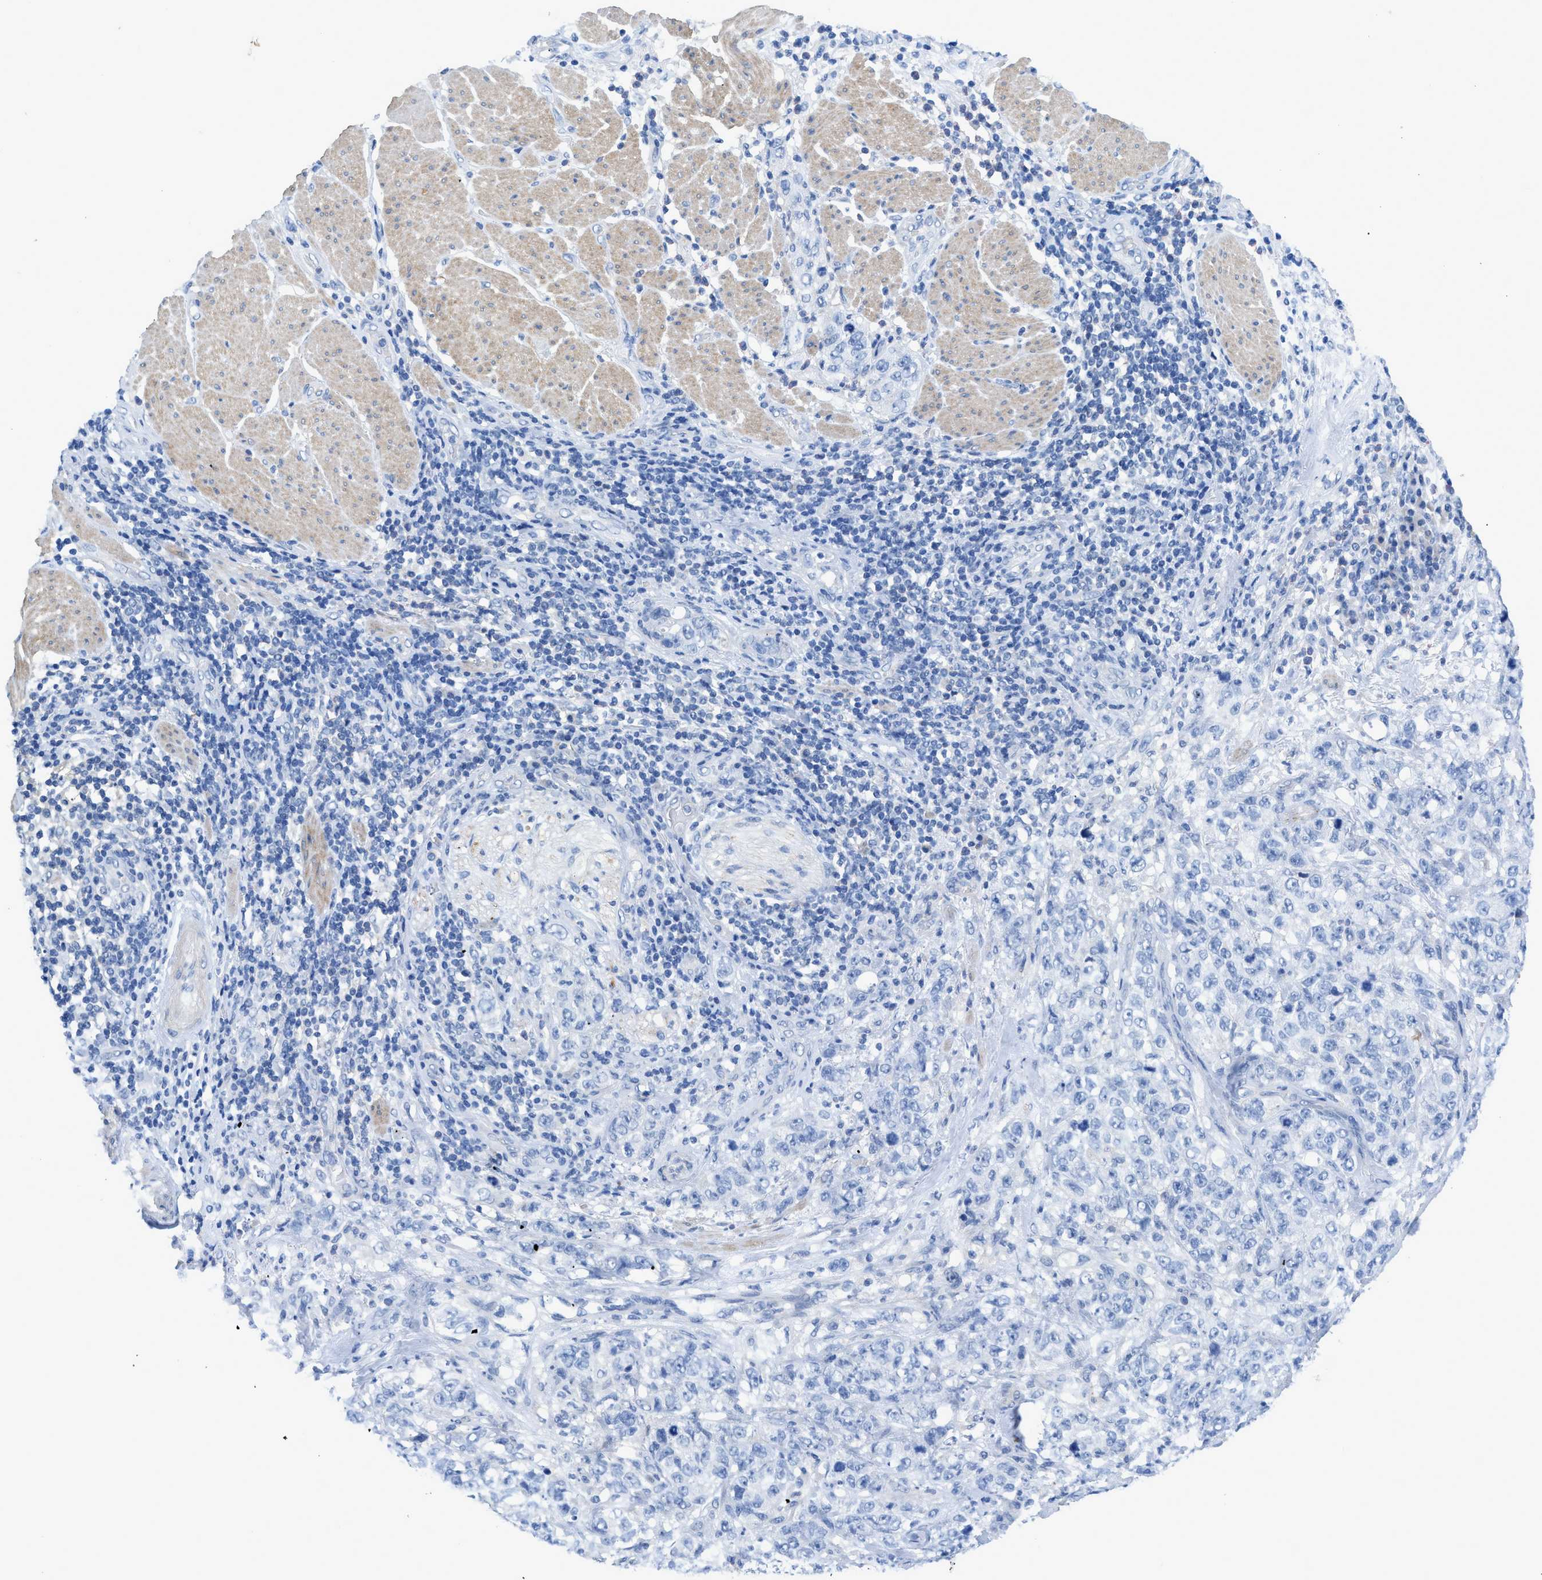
{"staining": {"intensity": "negative", "quantity": "none", "location": "none"}, "tissue": "stomach cancer", "cell_type": "Tumor cells", "image_type": "cancer", "snomed": [{"axis": "morphology", "description": "Adenocarcinoma, NOS"}, {"axis": "topography", "description": "Stomach"}], "caption": "Adenocarcinoma (stomach) was stained to show a protein in brown. There is no significant positivity in tumor cells.", "gene": "SLC10A6", "patient": {"sex": "male", "age": 48}}